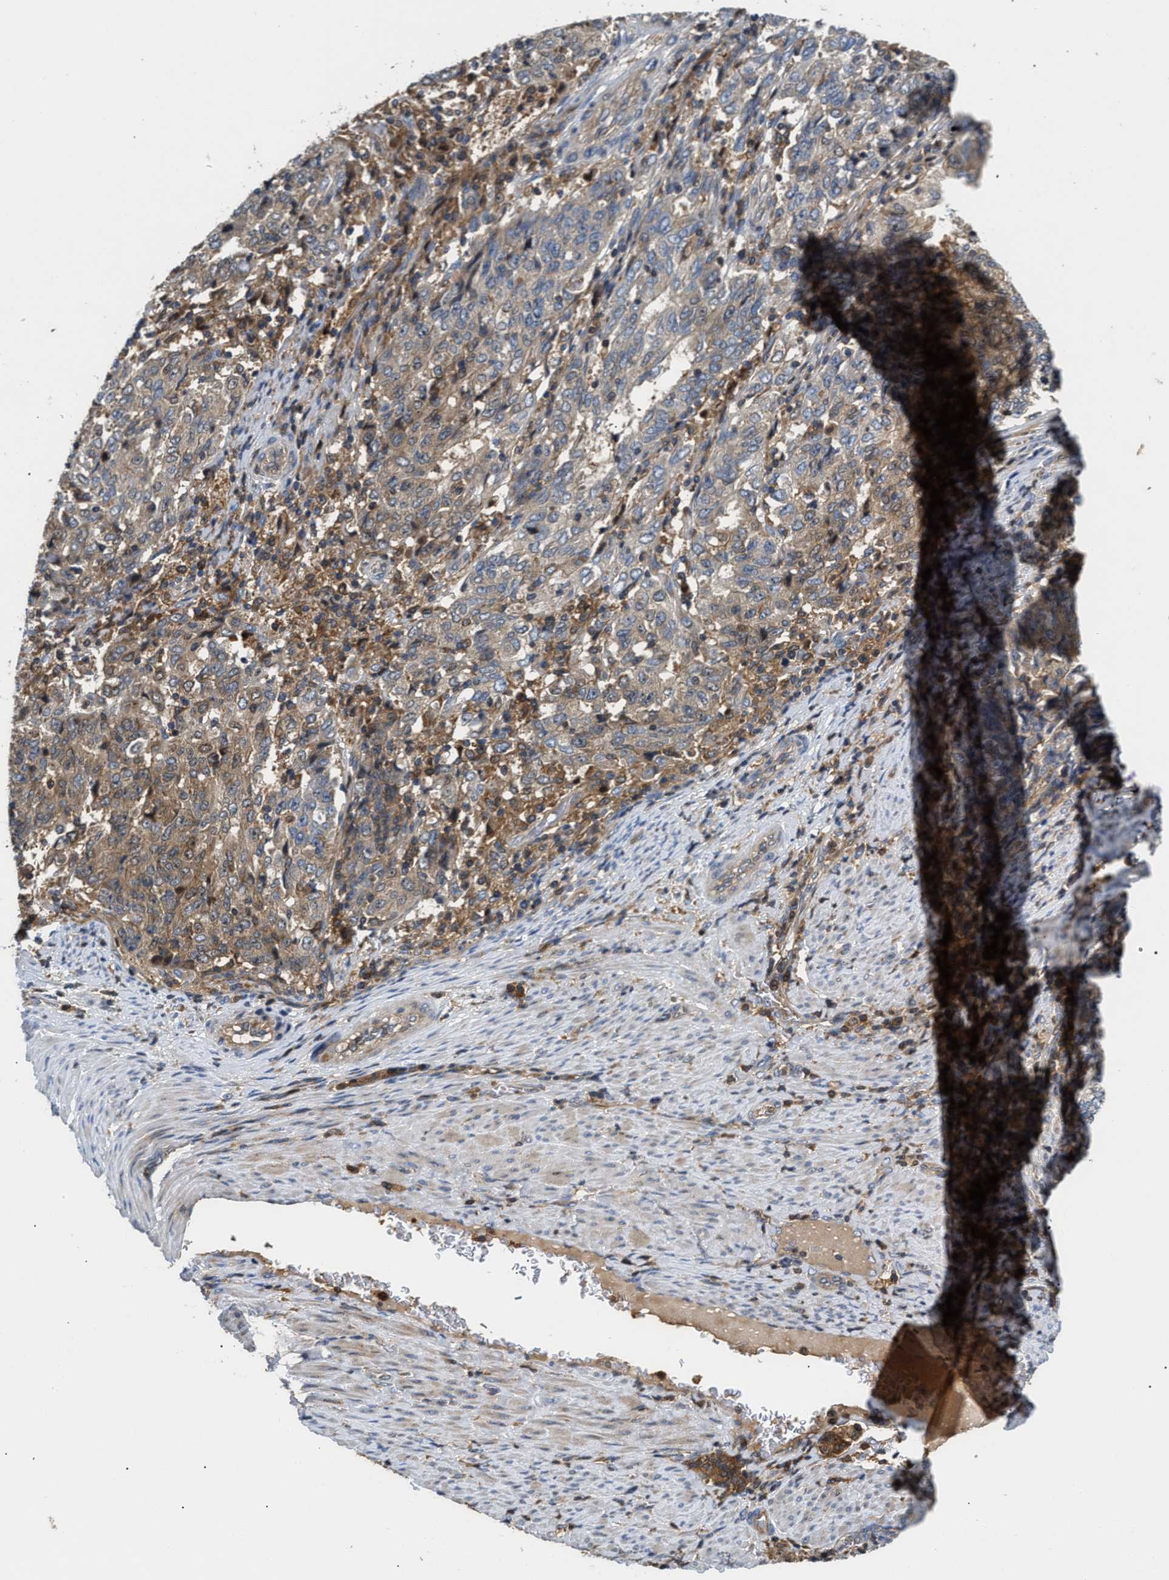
{"staining": {"intensity": "weak", "quantity": "<25%", "location": "cytoplasmic/membranous"}, "tissue": "endometrial cancer", "cell_type": "Tumor cells", "image_type": "cancer", "snomed": [{"axis": "morphology", "description": "Adenocarcinoma, NOS"}, {"axis": "topography", "description": "Endometrium"}], "caption": "Immunohistochemistry image of endometrial adenocarcinoma stained for a protein (brown), which demonstrates no staining in tumor cells.", "gene": "OSTF1", "patient": {"sex": "female", "age": 80}}